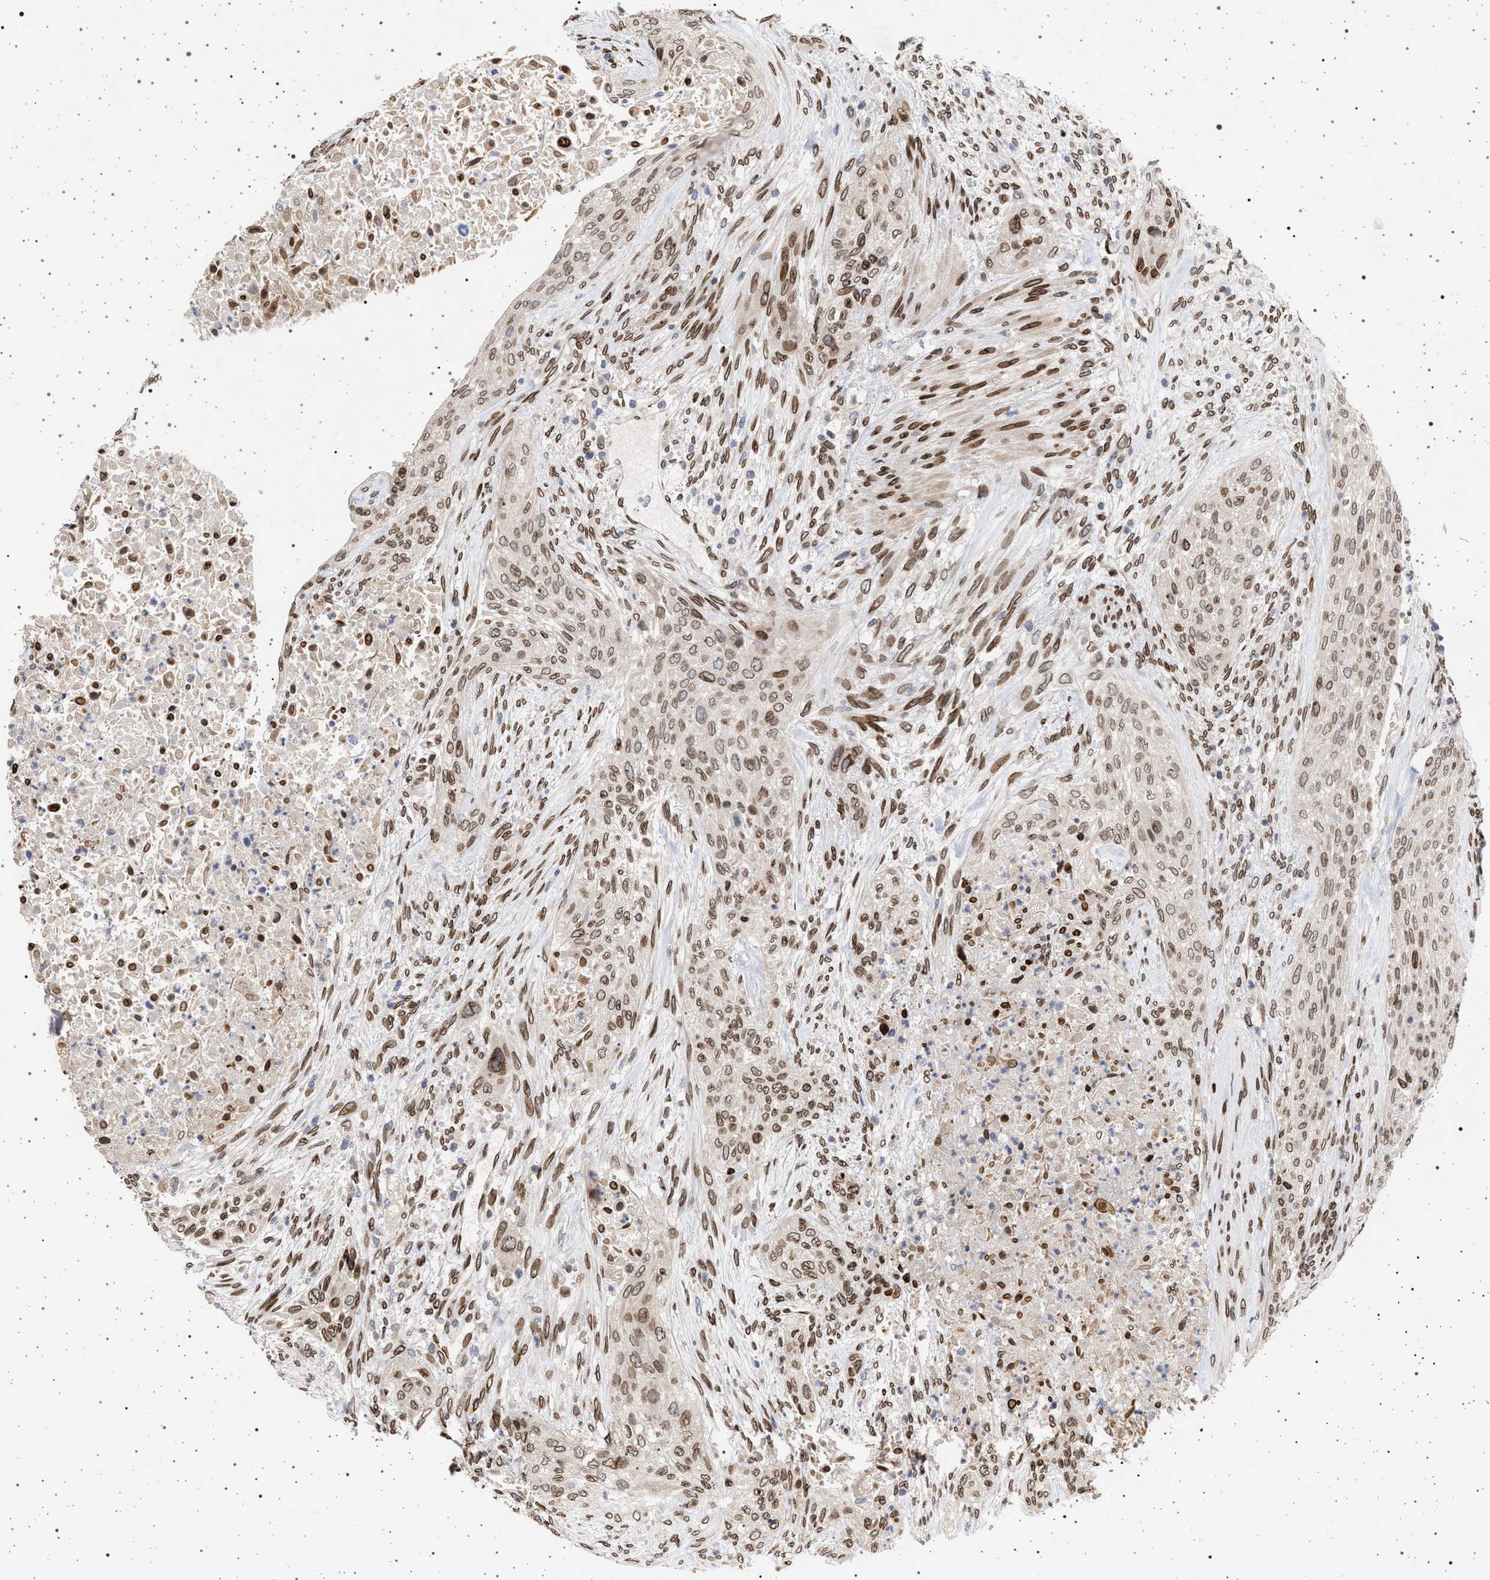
{"staining": {"intensity": "moderate", "quantity": ">75%", "location": "cytoplasmic/membranous,nuclear"}, "tissue": "urothelial cancer", "cell_type": "Tumor cells", "image_type": "cancer", "snomed": [{"axis": "morphology", "description": "Urothelial carcinoma, Low grade"}, {"axis": "morphology", "description": "Urothelial carcinoma, High grade"}, {"axis": "topography", "description": "Urinary bladder"}], "caption": "Protein staining of urothelial cancer tissue displays moderate cytoplasmic/membranous and nuclear staining in approximately >75% of tumor cells. (Brightfield microscopy of DAB IHC at high magnification).", "gene": "ING2", "patient": {"sex": "male", "age": 35}}